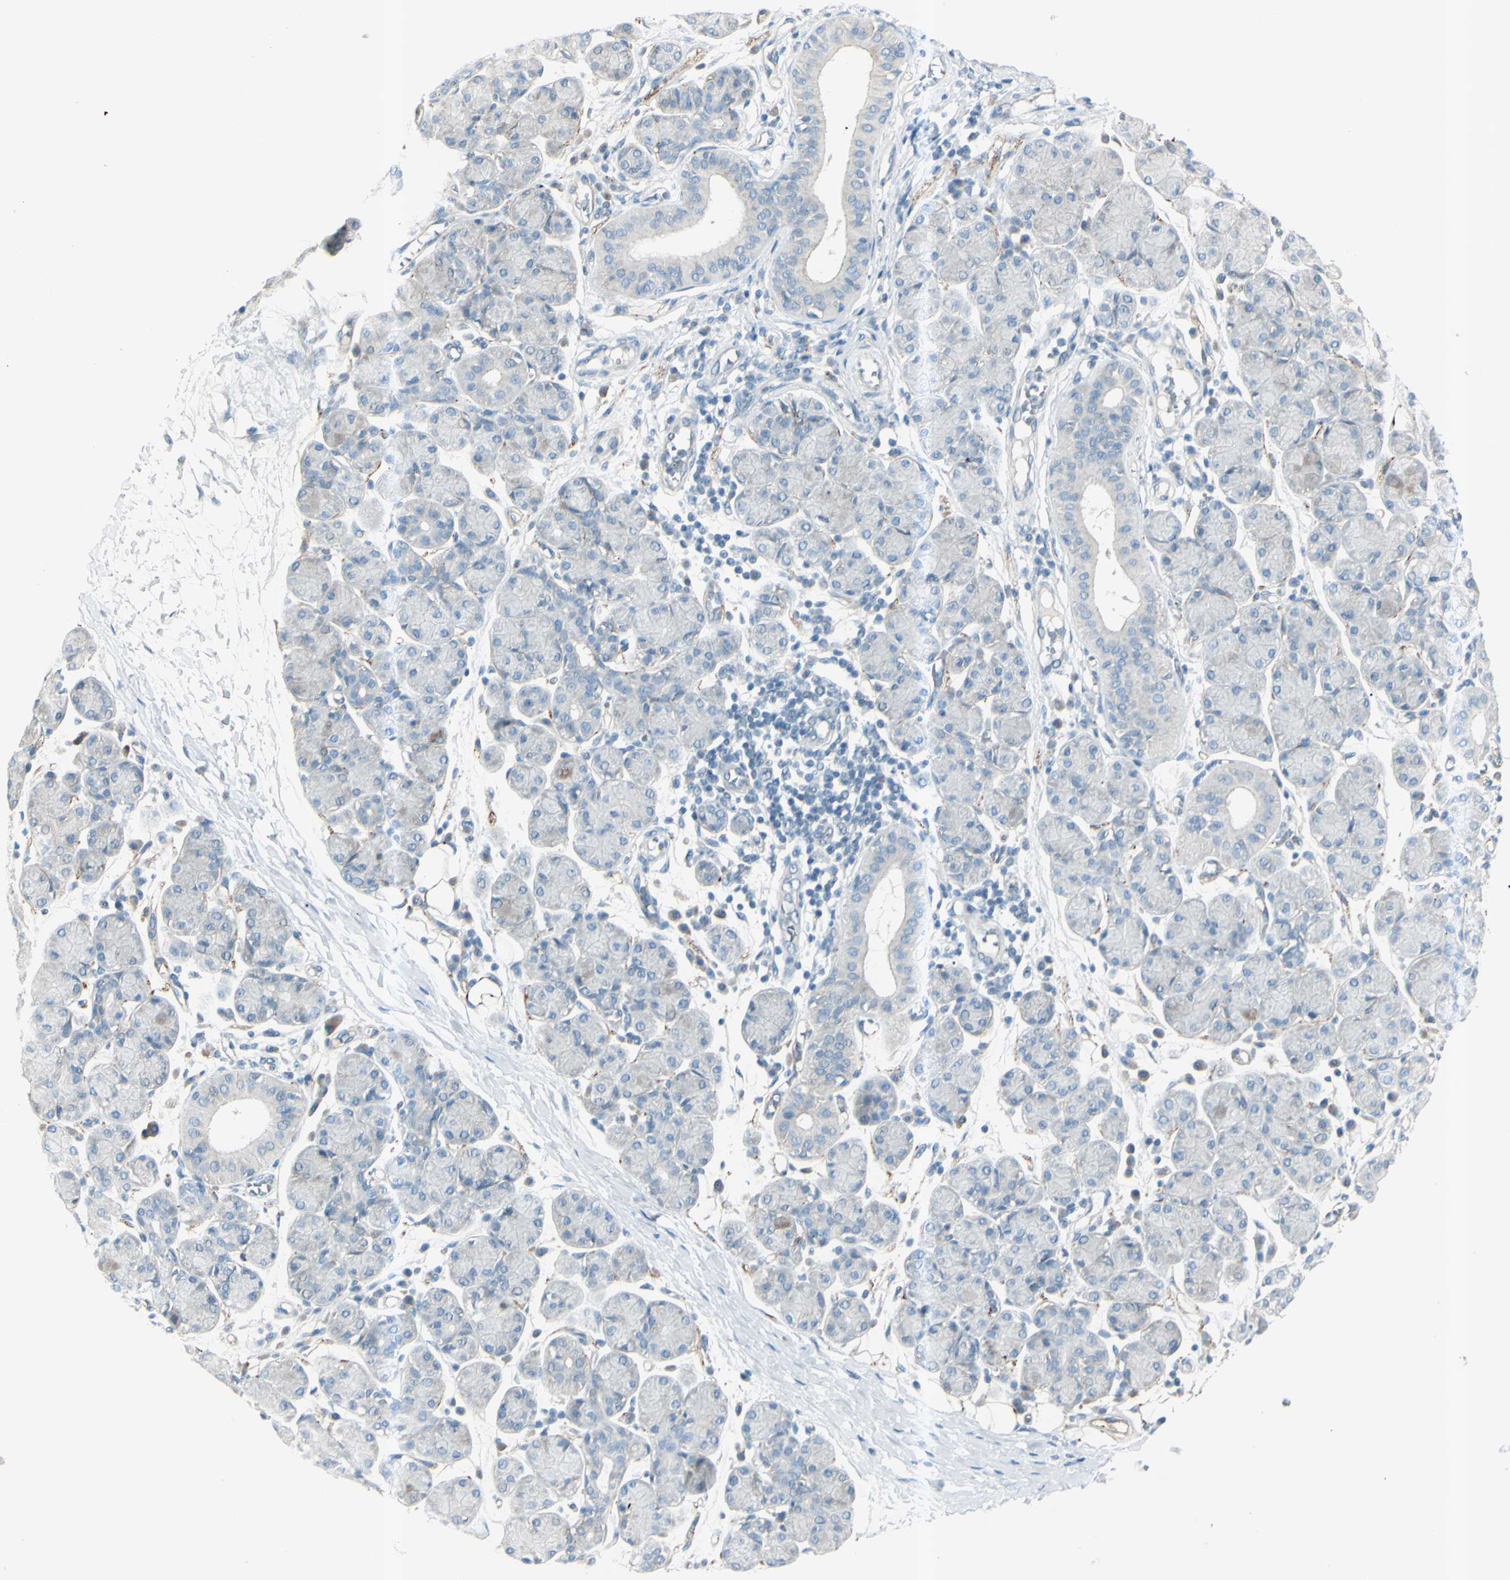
{"staining": {"intensity": "negative", "quantity": "none", "location": "none"}, "tissue": "salivary gland", "cell_type": "Glandular cells", "image_type": "normal", "snomed": [{"axis": "morphology", "description": "Normal tissue, NOS"}, {"axis": "morphology", "description": "Inflammation, NOS"}, {"axis": "topography", "description": "Lymph node"}, {"axis": "topography", "description": "Salivary gland"}], "caption": "High power microscopy micrograph of an immunohistochemistry (IHC) histopathology image of benign salivary gland, revealing no significant positivity in glandular cells.", "gene": "GPR34", "patient": {"sex": "male", "age": 3}}